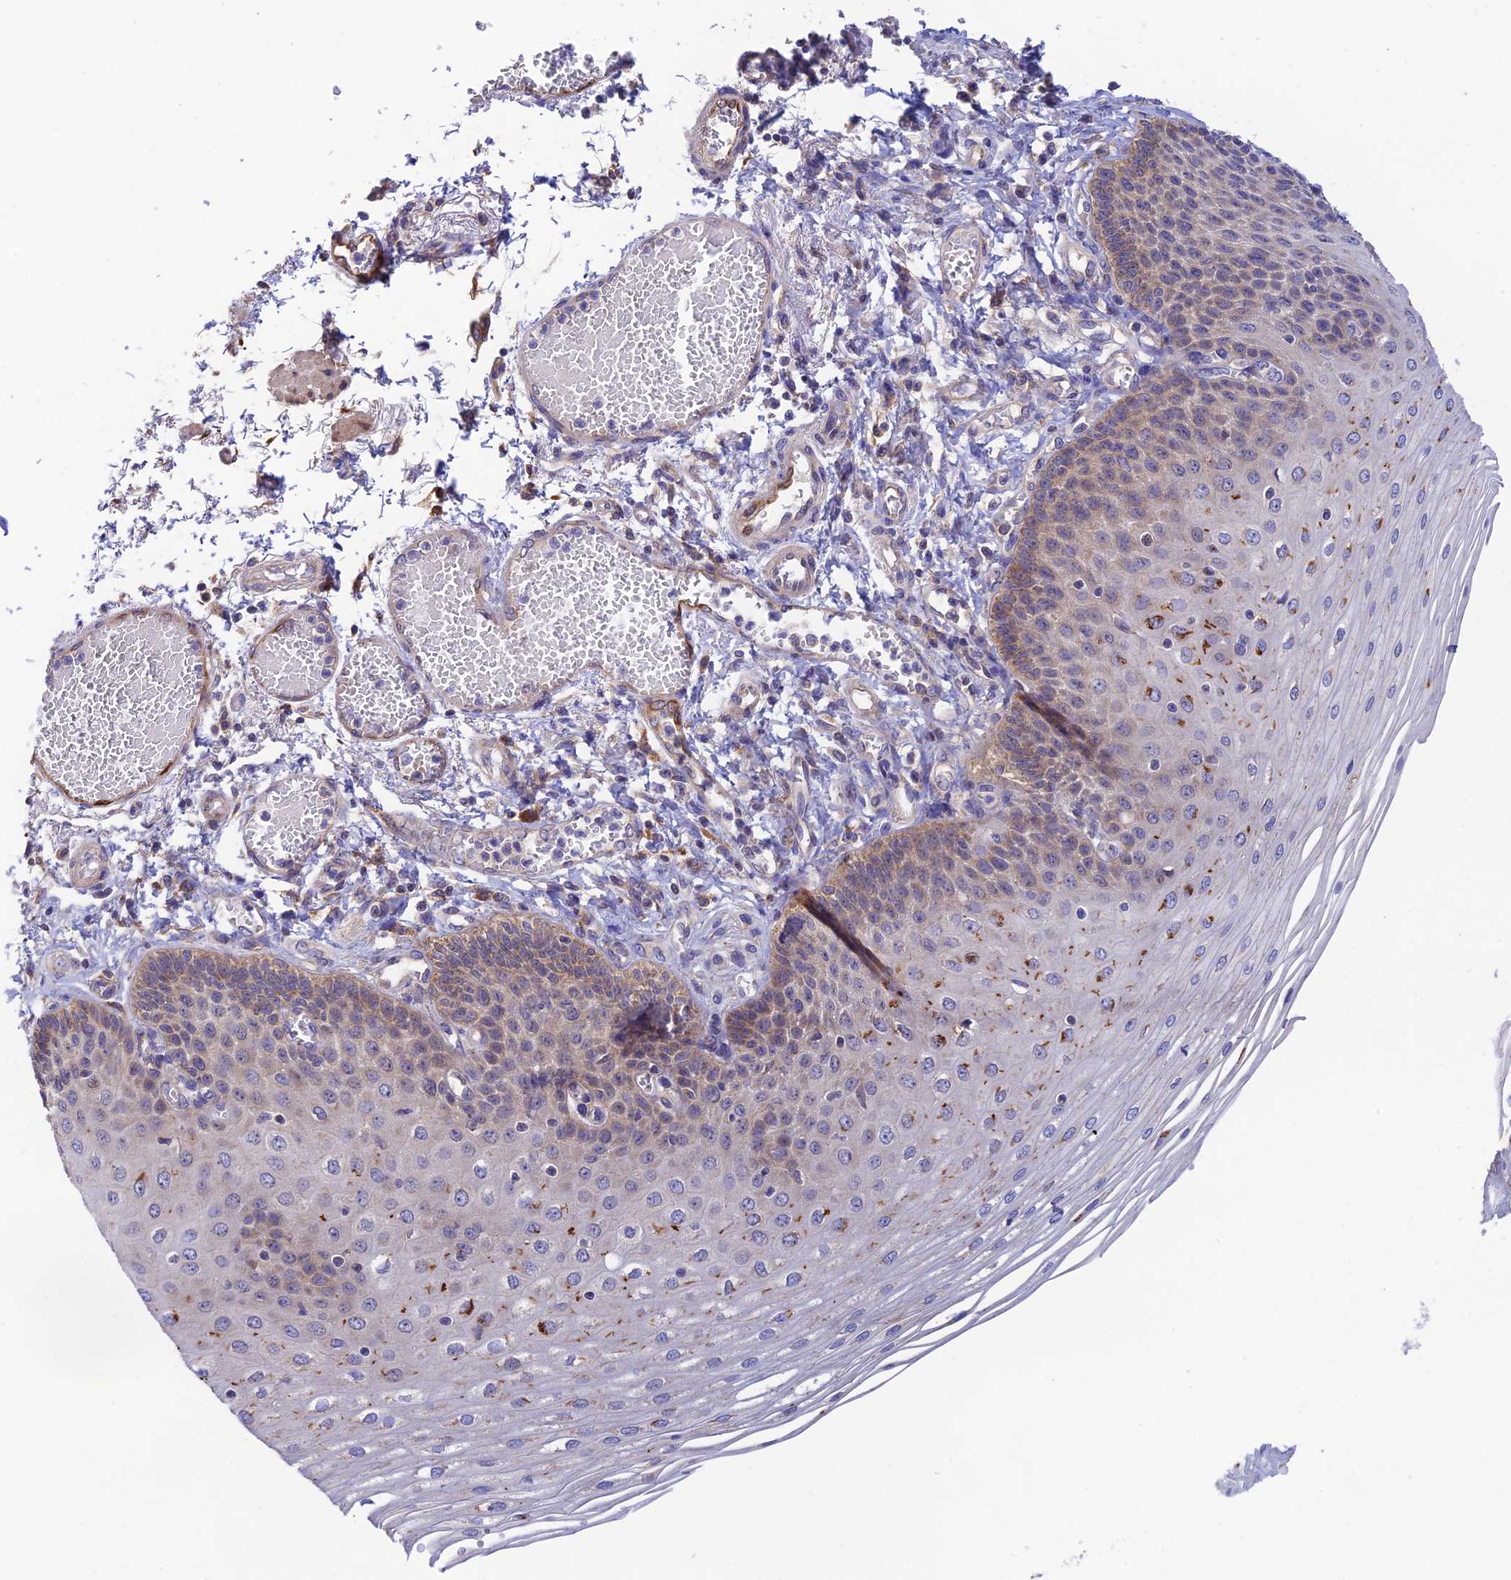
{"staining": {"intensity": "weak", "quantity": "25%-75%", "location": "cytoplasmic/membranous"}, "tissue": "esophagus", "cell_type": "Squamous epithelial cells", "image_type": "normal", "snomed": [{"axis": "morphology", "description": "Normal tissue, NOS"}, {"axis": "topography", "description": "Esophagus"}], "caption": "The histopathology image displays a brown stain indicating the presence of a protein in the cytoplasmic/membranous of squamous epithelial cells in esophagus.", "gene": "RANBP6", "patient": {"sex": "male", "age": 81}}